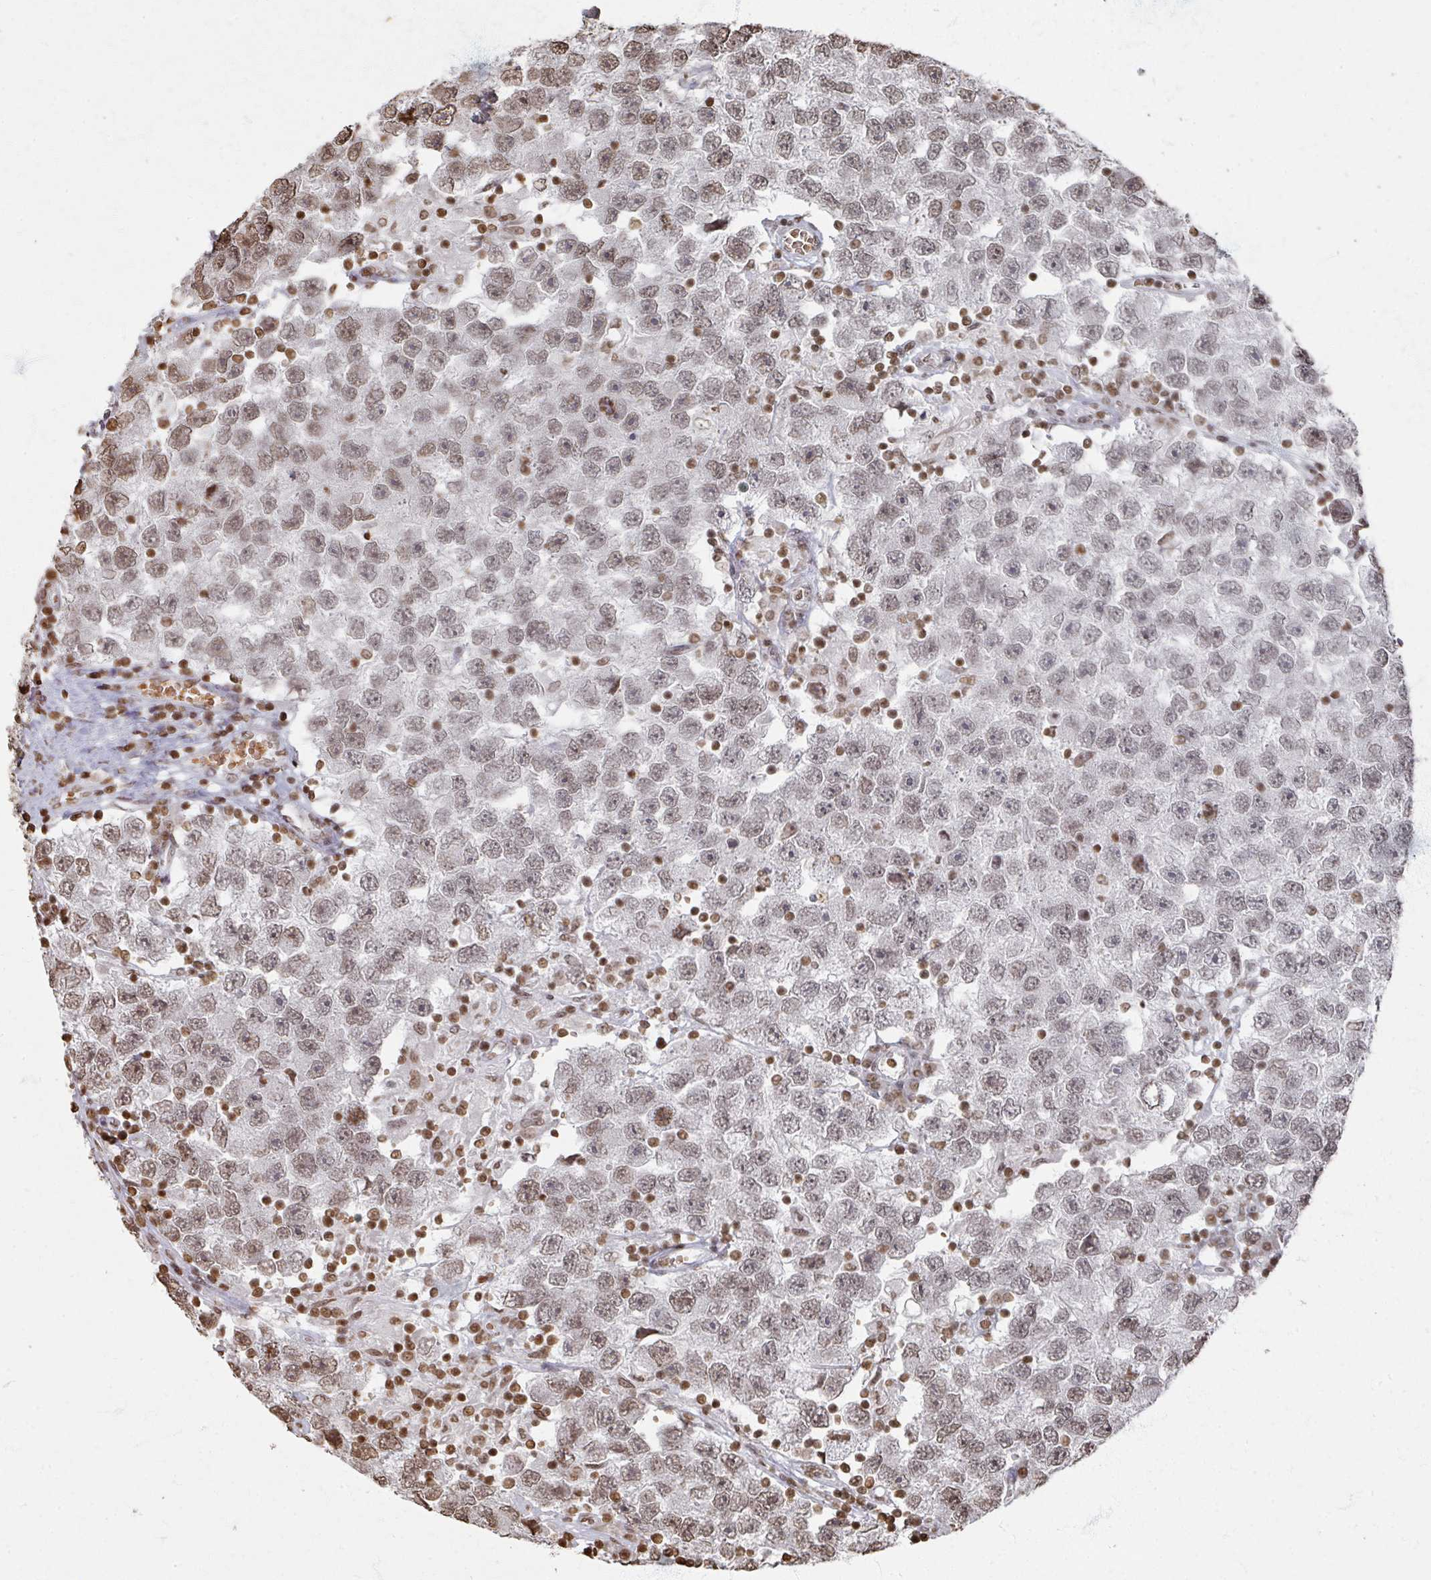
{"staining": {"intensity": "weak", "quantity": "25%-75%", "location": "nuclear"}, "tissue": "testis cancer", "cell_type": "Tumor cells", "image_type": "cancer", "snomed": [{"axis": "morphology", "description": "Seminoma, NOS"}, {"axis": "topography", "description": "Testis"}], "caption": "An immunohistochemistry image of neoplastic tissue is shown. Protein staining in brown highlights weak nuclear positivity in testis seminoma within tumor cells.", "gene": "DCUN1D5", "patient": {"sex": "male", "age": 26}}